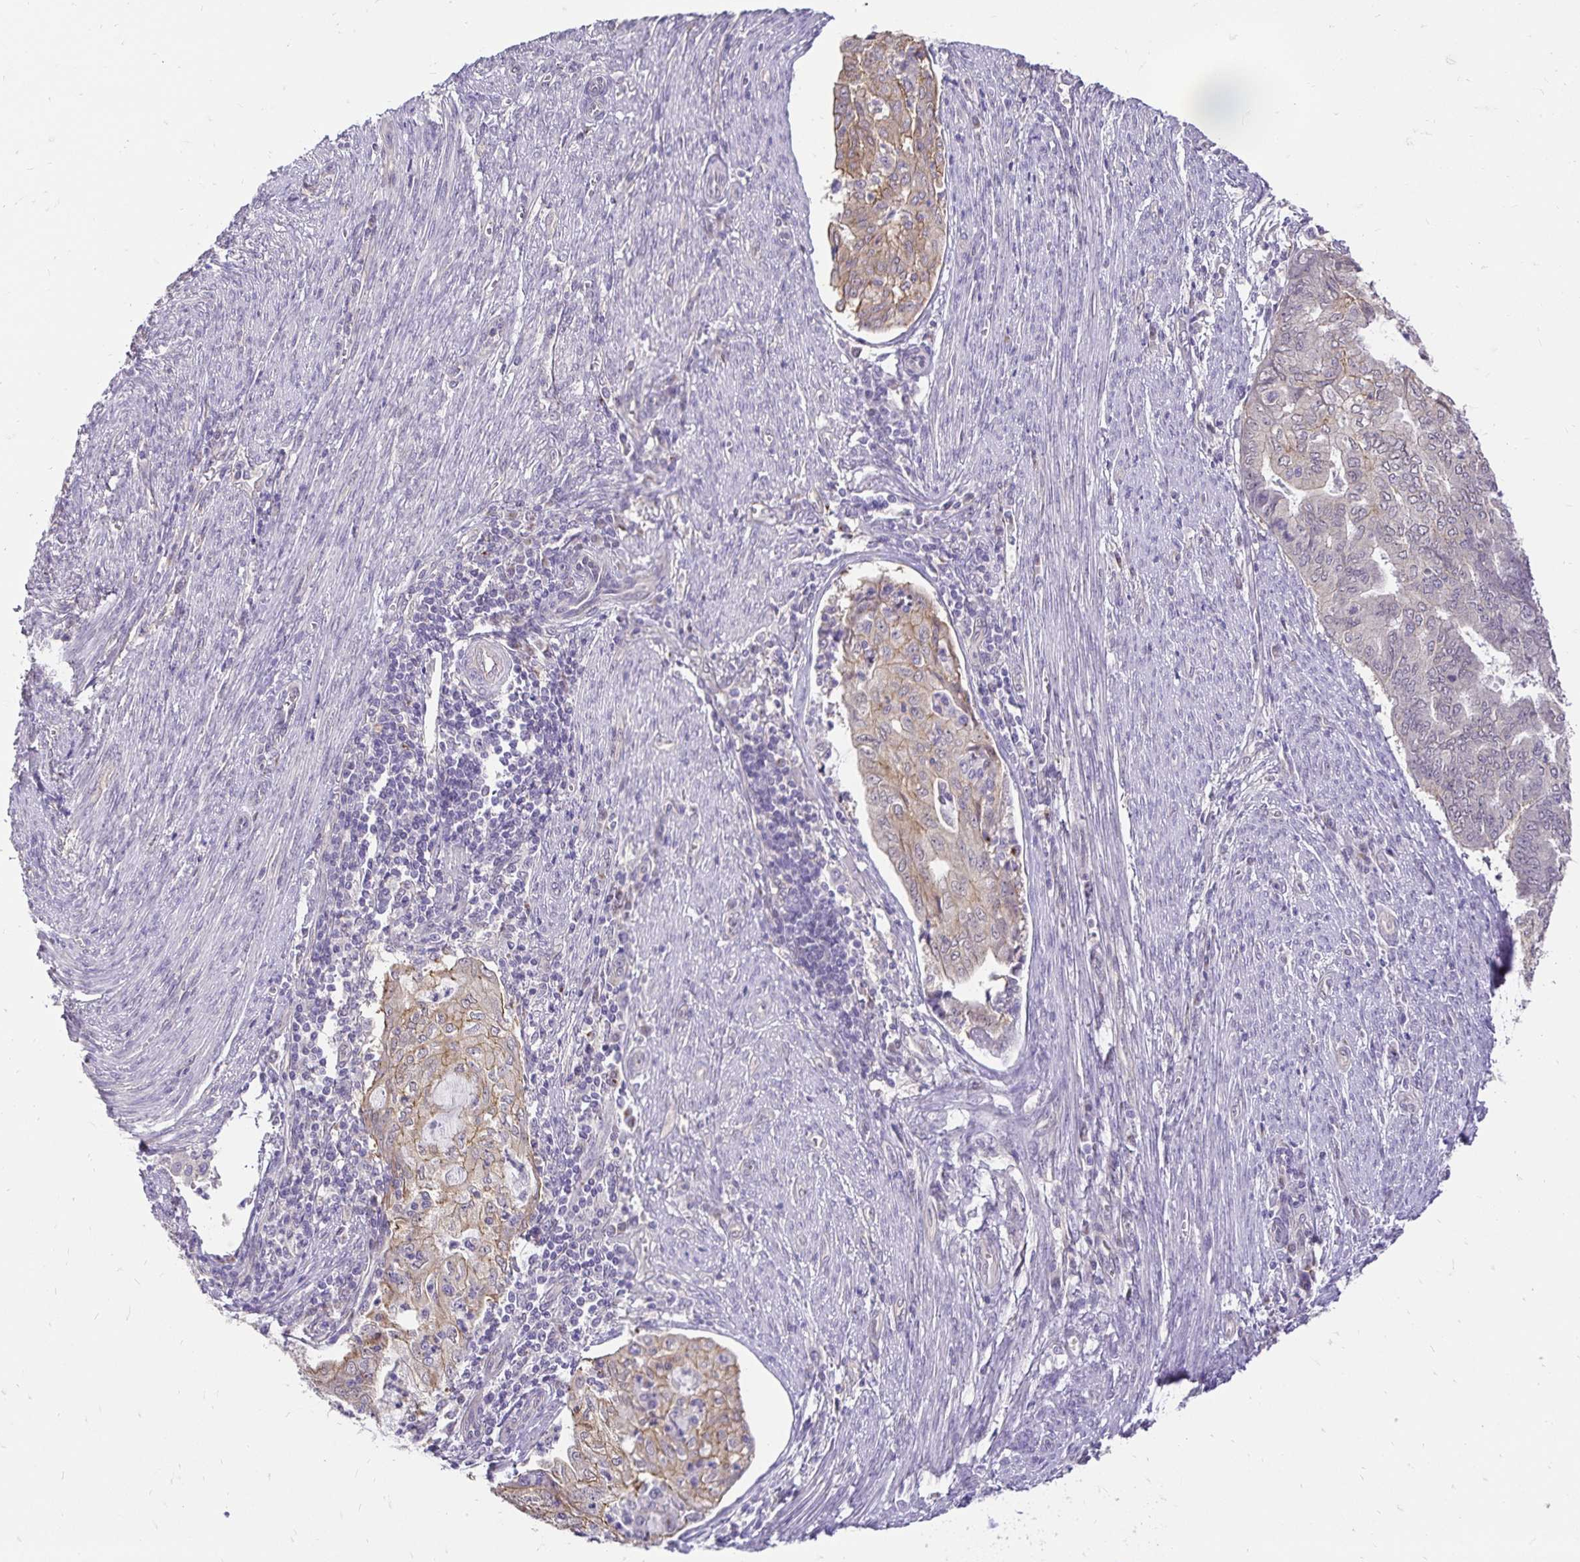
{"staining": {"intensity": "weak", "quantity": "25%-75%", "location": "cytoplasmic/membranous"}, "tissue": "endometrial cancer", "cell_type": "Tumor cells", "image_type": "cancer", "snomed": [{"axis": "morphology", "description": "Adenocarcinoma, NOS"}, {"axis": "topography", "description": "Endometrium"}], "caption": "Approximately 25%-75% of tumor cells in human endometrial cancer demonstrate weak cytoplasmic/membranous protein staining as visualized by brown immunohistochemical staining.", "gene": "SLC9A1", "patient": {"sex": "female", "age": 79}}